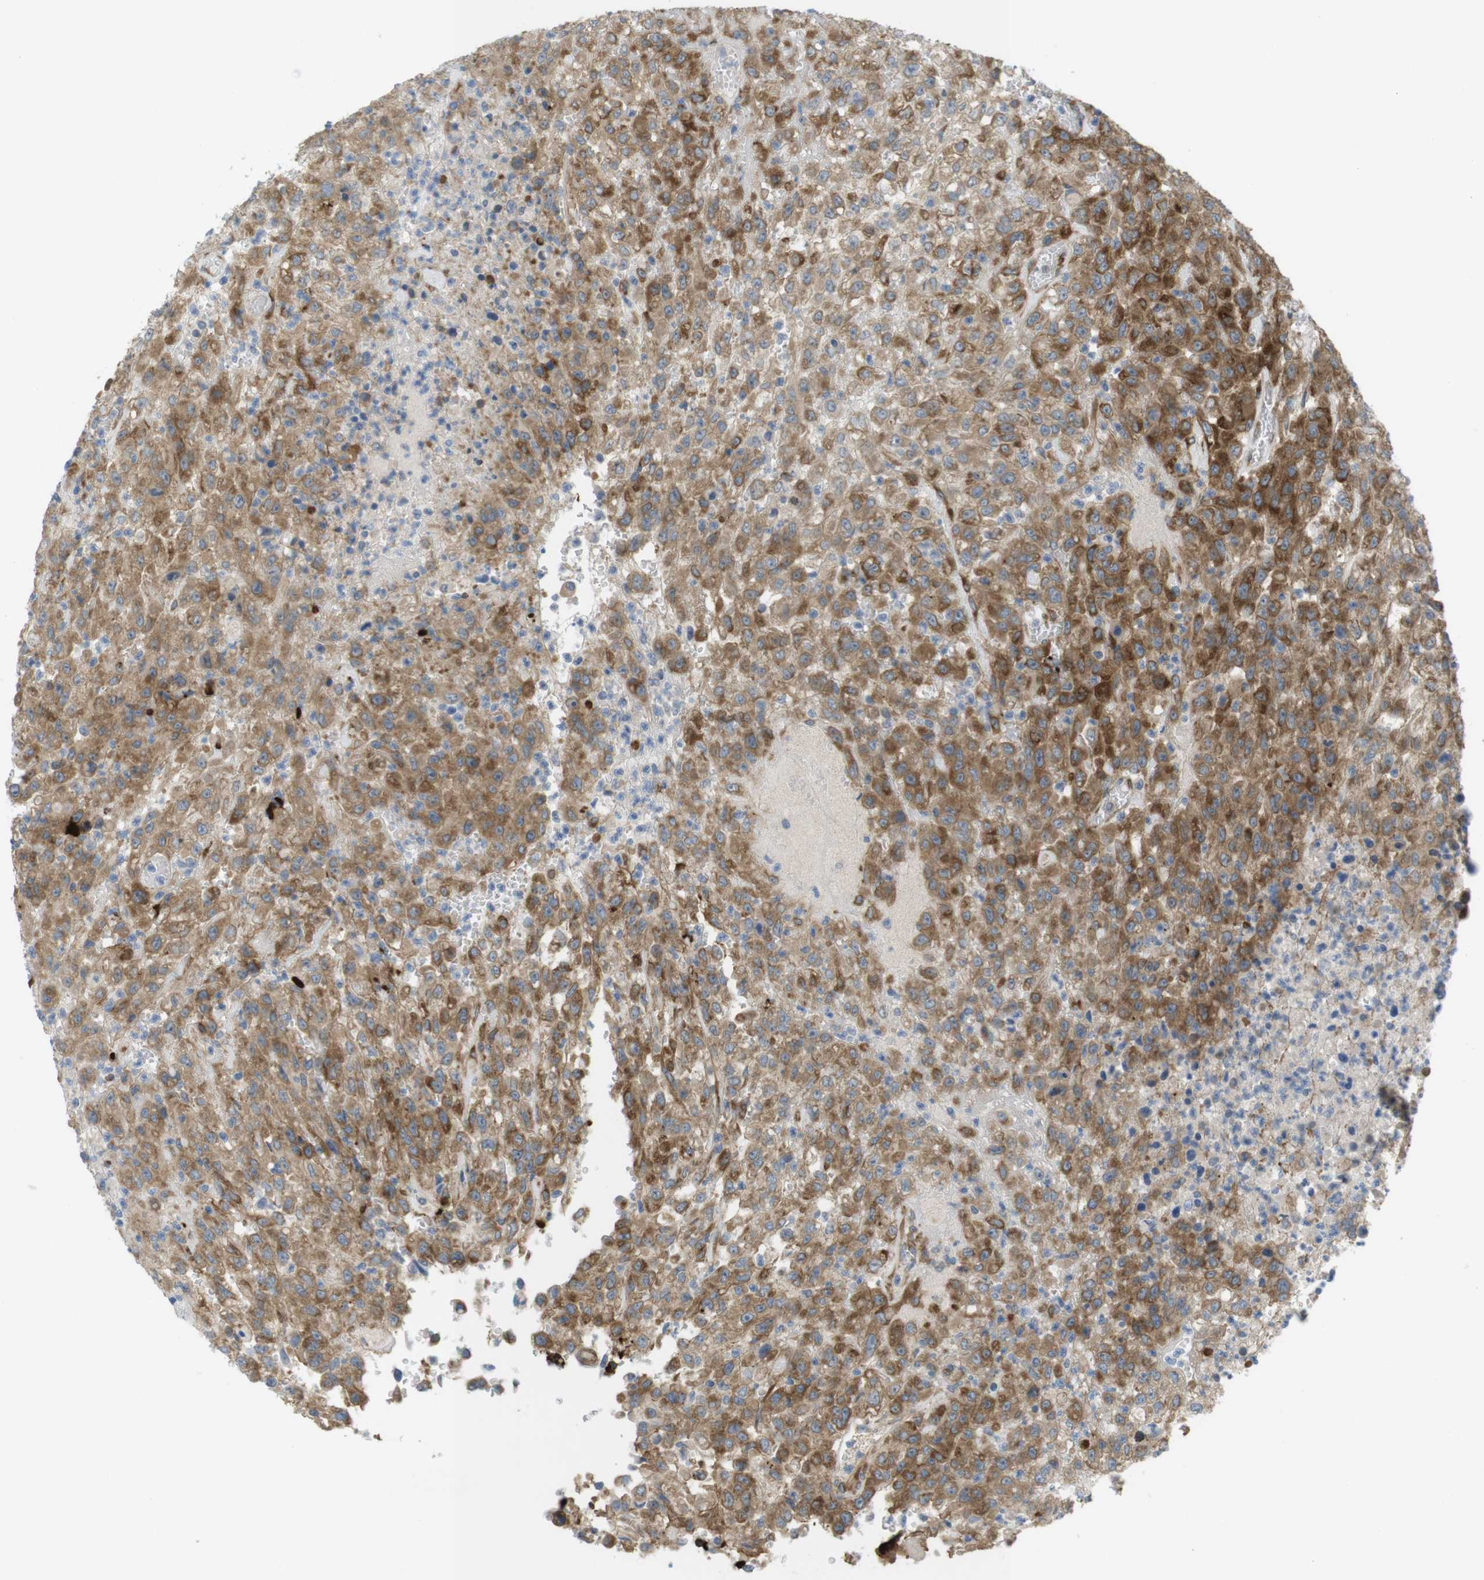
{"staining": {"intensity": "moderate", "quantity": ">75%", "location": "cytoplasmic/membranous"}, "tissue": "urothelial cancer", "cell_type": "Tumor cells", "image_type": "cancer", "snomed": [{"axis": "morphology", "description": "Urothelial carcinoma, High grade"}, {"axis": "topography", "description": "Urinary bladder"}], "caption": "A brown stain labels moderate cytoplasmic/membranous positivity of a protein in urothelial cancer tumor cells.", "gene": "GJC3", "patient": {"sex": "male", "age": 46}}